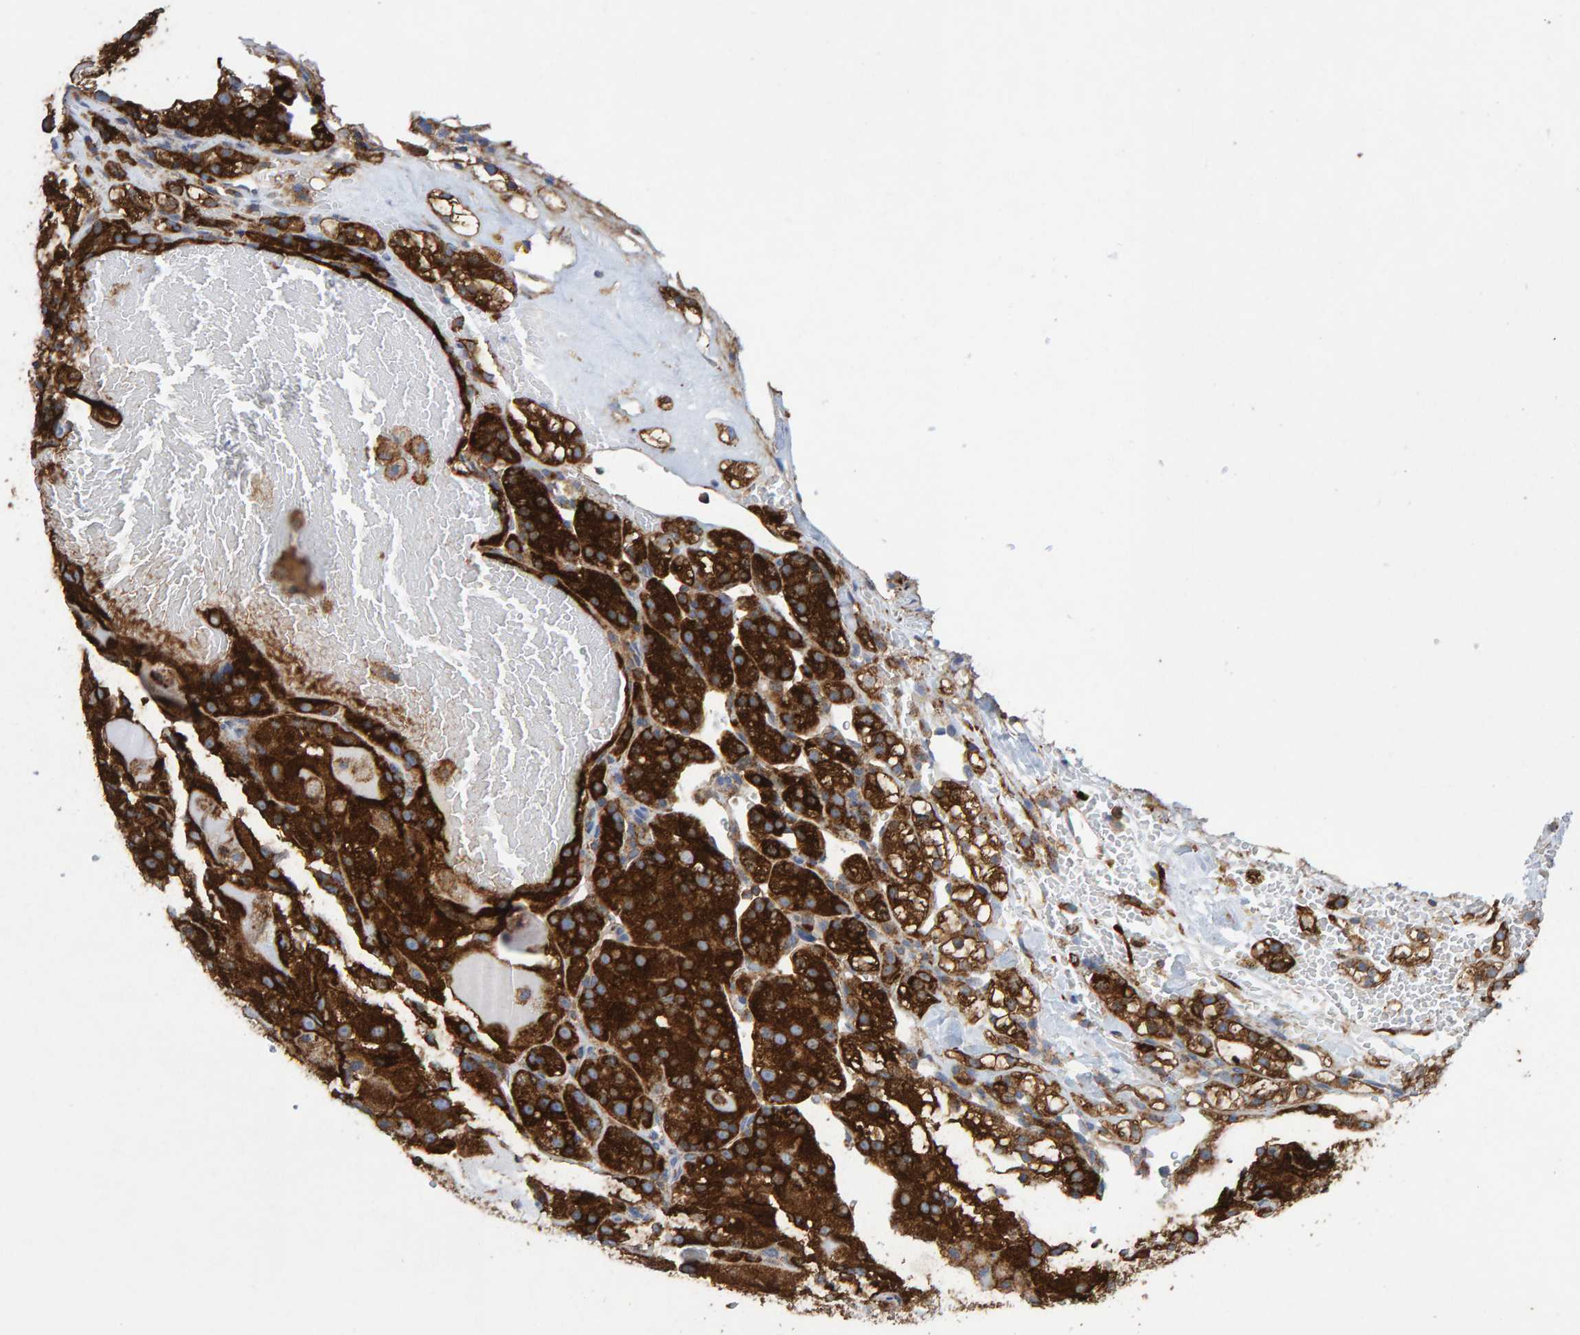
{"staining": {"intensity": "strong", "quantity": ">75%", "location": "cytoplasmic/membranous"}, "tissue": "renal cancer", "cell_type": "Tumor cells", "image_type": "cancer", "snomed": [{"axis": "morphology", "description": "Normal tissue, NOS"}, {"axis": "morphology", "description": "Adenocarcinoma, NOS"}, {"axis": "topography", "description": "Kidney"}], "caption": "Brown immunohistochemical staining in renal cancer exhibits strong cytoplasmic/membranous expression in approximately >75% of tumor cells. Immunohistochemistry stains the protein of interest in brown and the nuclei are stained blue.", "gene": "MVP", "patient": {"sex": "male", "age": 61}}